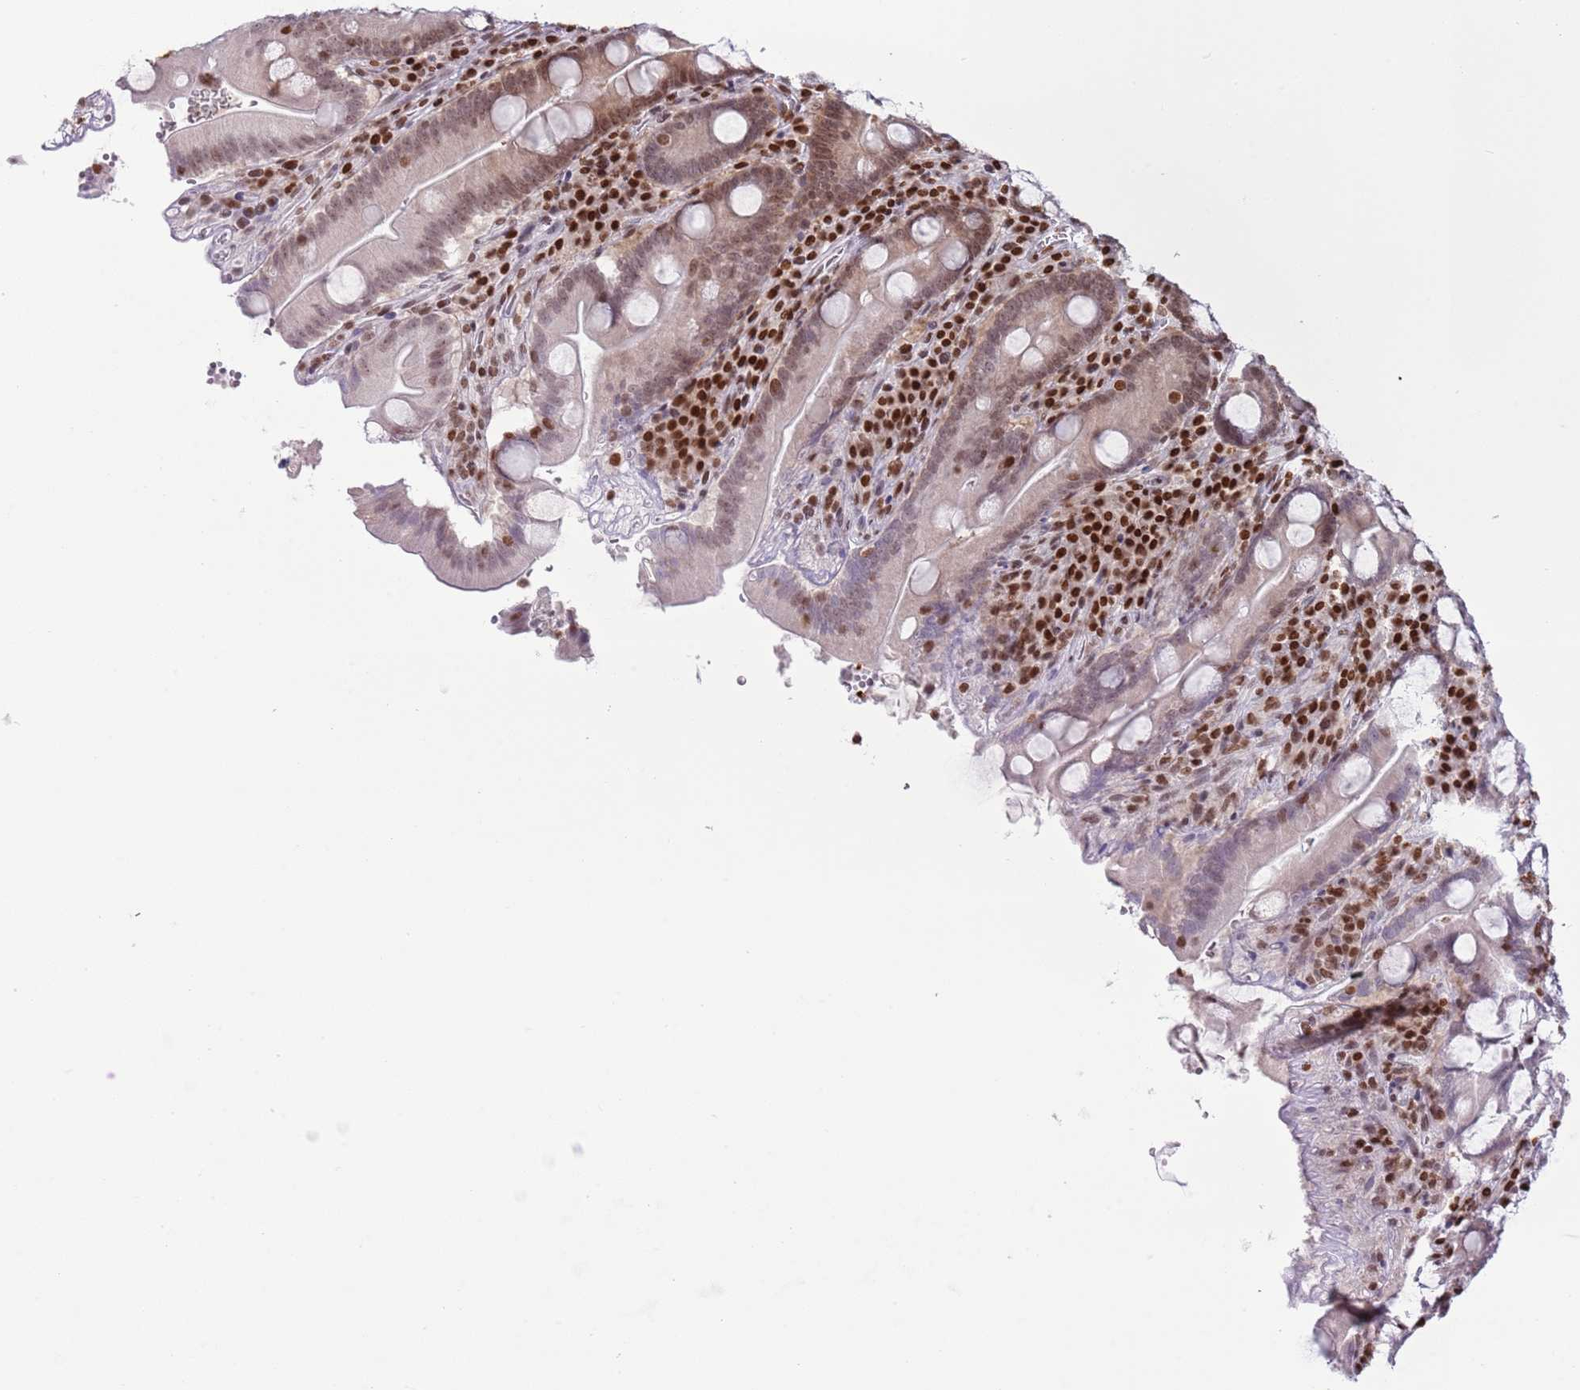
{"staining": {"intensity": "moderate", "quantity": "<25%", "location": "nuclear"}, "tissue": "duodenum", "cell_type": "Glandular cells", "image_type": "normal", "snomed": [{"axis": "morphology", "description": "Normal tissue, NOS"}, {"axis": "topography", "description": "Duodenum"}], "caption": "Brown immunohistochemical staining in normal human duodenum displays moderate nuclear staining in approximately <25% of glandular cells. (Stains: DAB (3,3'-diaminobenzidine) in brown, nuclei in blue, Microscopy: brightfield microscopy at high magnification).", "gene": "SELENOH", "patient": {"sex": "male", "age": 35}}